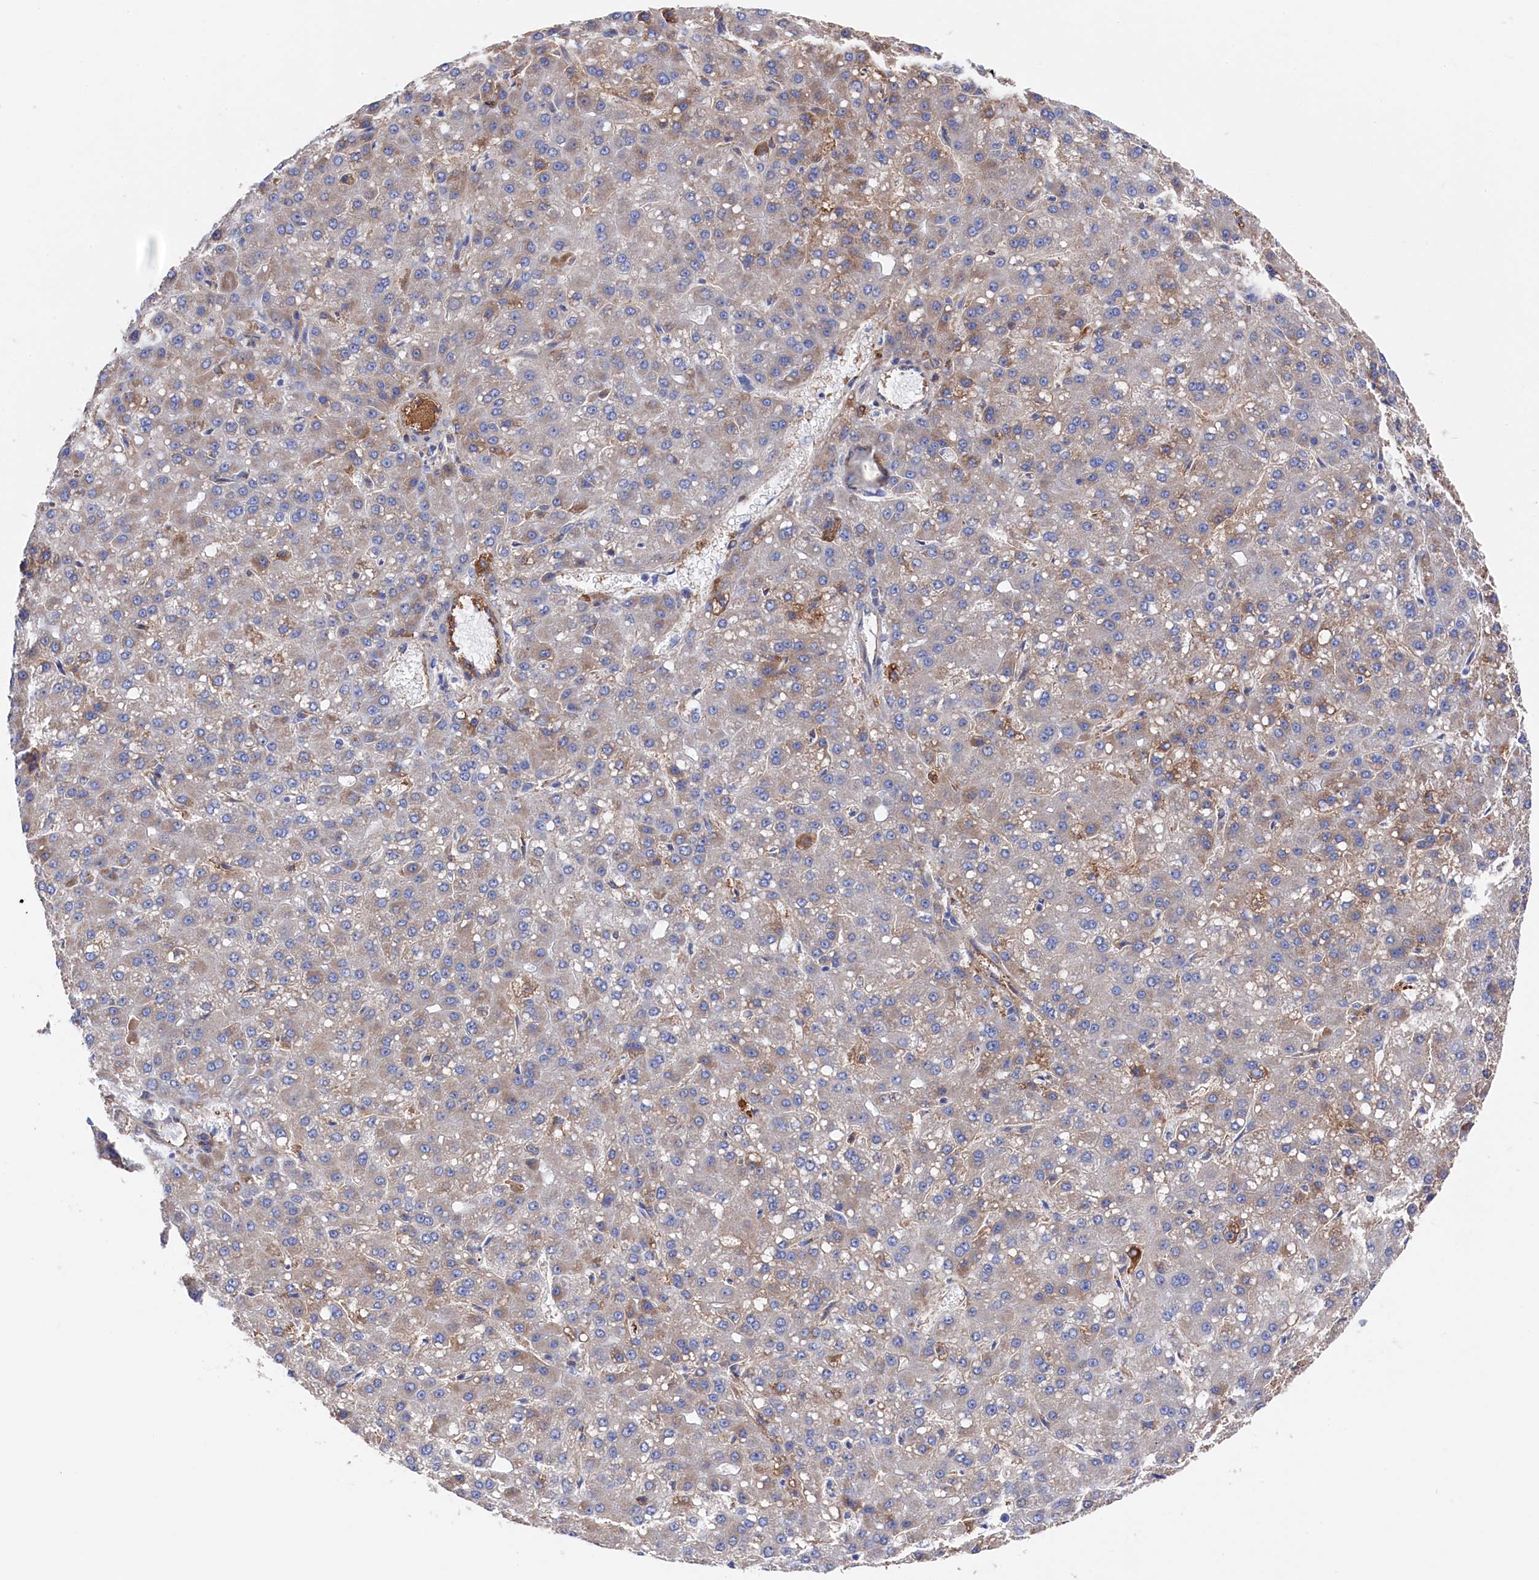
{"staining": {"intensity": "moderate", "quantity": "25%-75%", "location": "cytoplasmic/membranous"}, "tissue": "liver cancer", "cell_type": "Tumor cells", "image_type": "cancer", "snomed": [{"axis": "morphology", "description": "Carcinoma, Hepatocellular, NOS"}, {"axis": "topography", "description": "Liver"}], "caption": "Hepatocellular carcinoma (liver) tissue shows moderate cytoplasmic/membranous staining in approximately 25%-75% of tumor cells, visualized by immunohistochemistry. (Brightfield microscopy of DAB IHC at high magnification).", "gene": "C12orf73", "patient": {"sex": "male", "age": 67}}